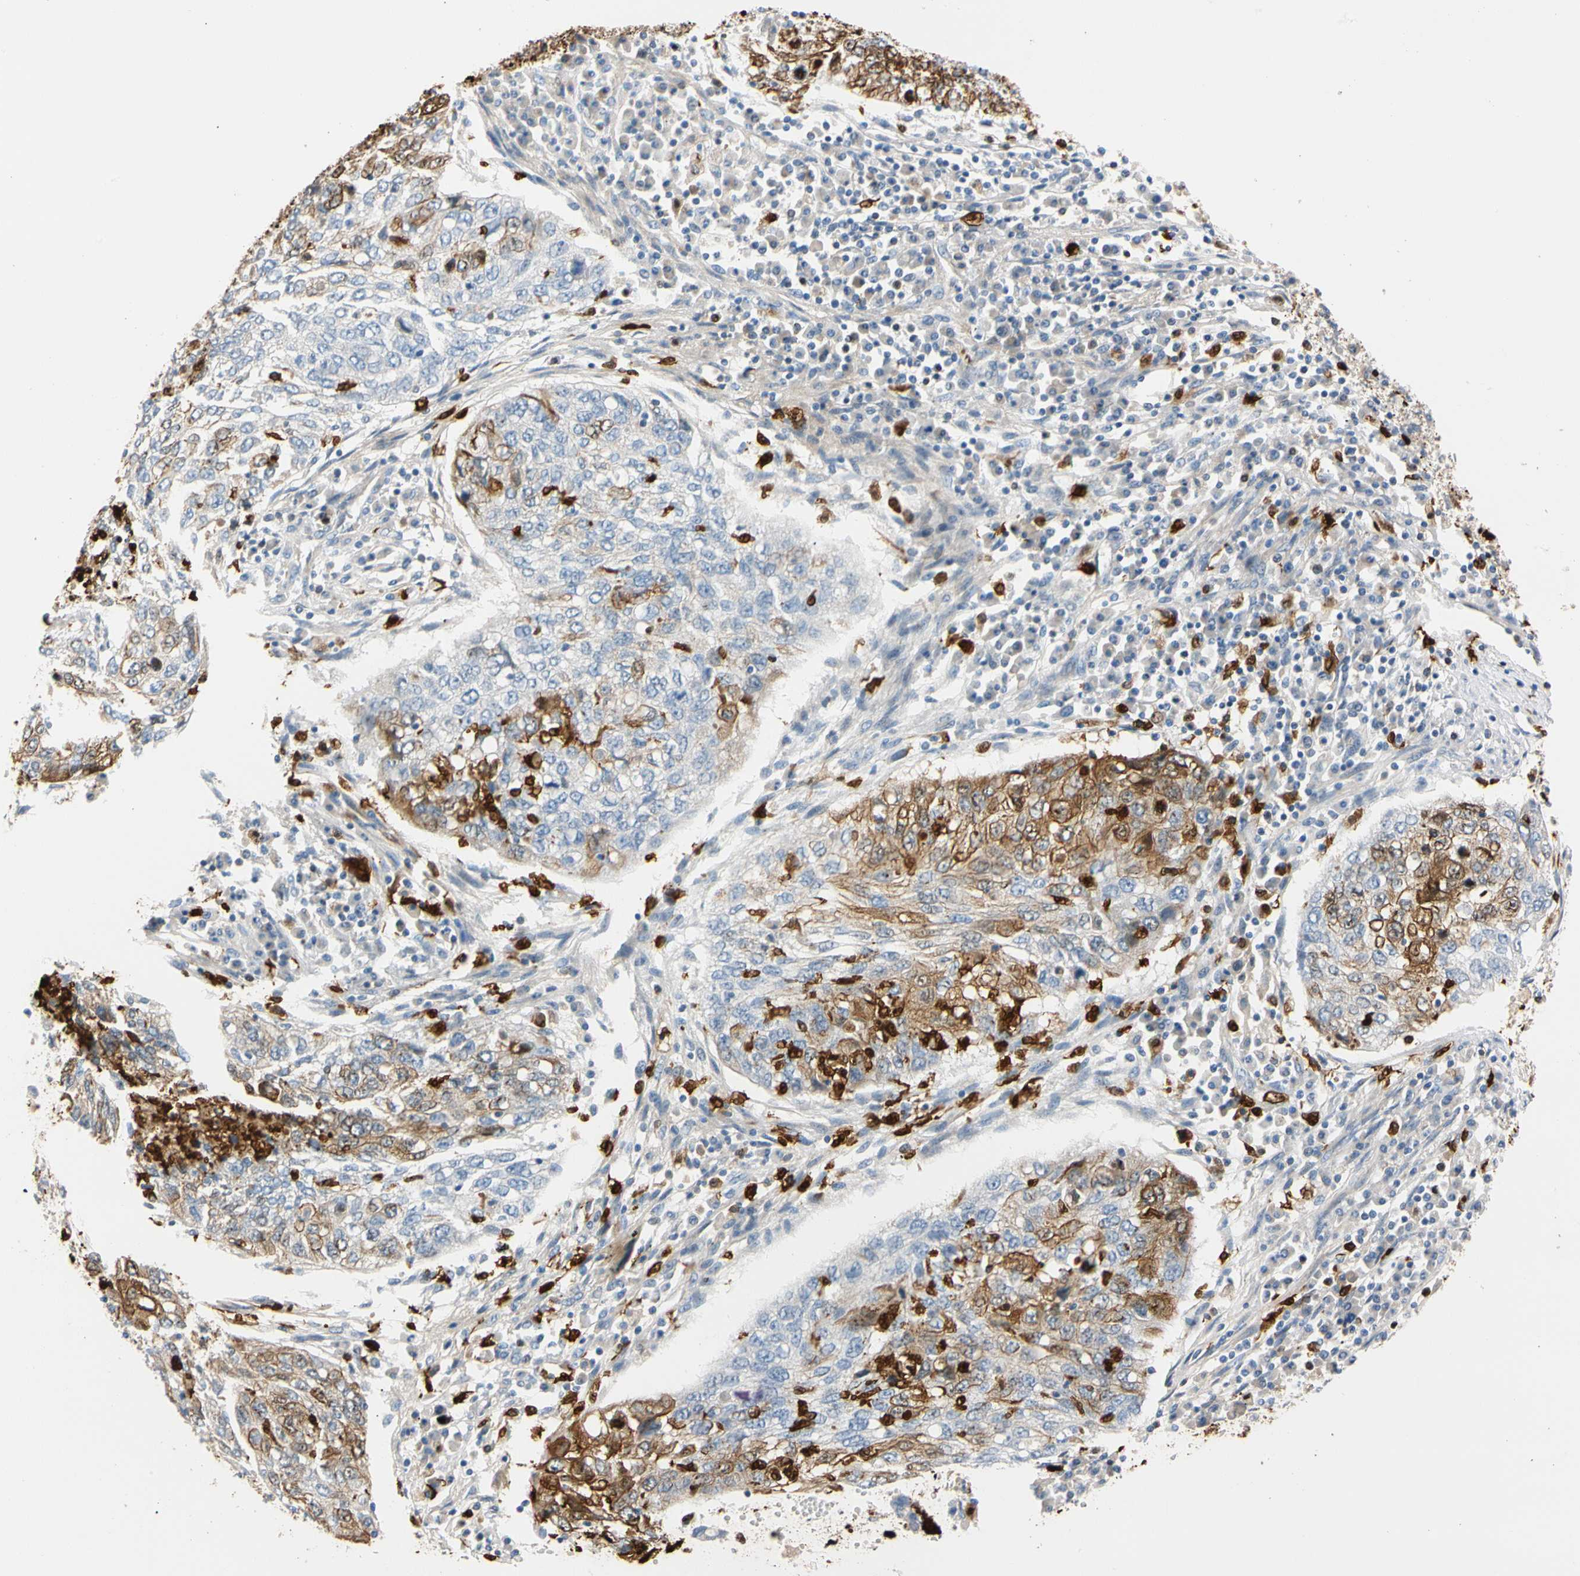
{"staining": {"intensity": "moderate", "quantity": "25%-75%", "location": "cytoplasmic/membranous"}, "tissue": "lung cancer", "cell_type": "Tumor cells", "image_type": "cancer", "snomed": [{"axis": "morphology", "description": "Squamous cell carcinoma, NOS"}, {"axis": "topography", "description": "Lung"}], "caption": "Tumor cells display medium levels of moderate cytoplasmic/membranous staining in approximately 25%-75% of cells in lung squamous cell carcinoma. (DAB (3,3'-diaminobenzidine) = brown stain, brightfield microscopy at high magnification).", "gene": "TRAF5", "patient": {"sex": "female", "age": 63}}